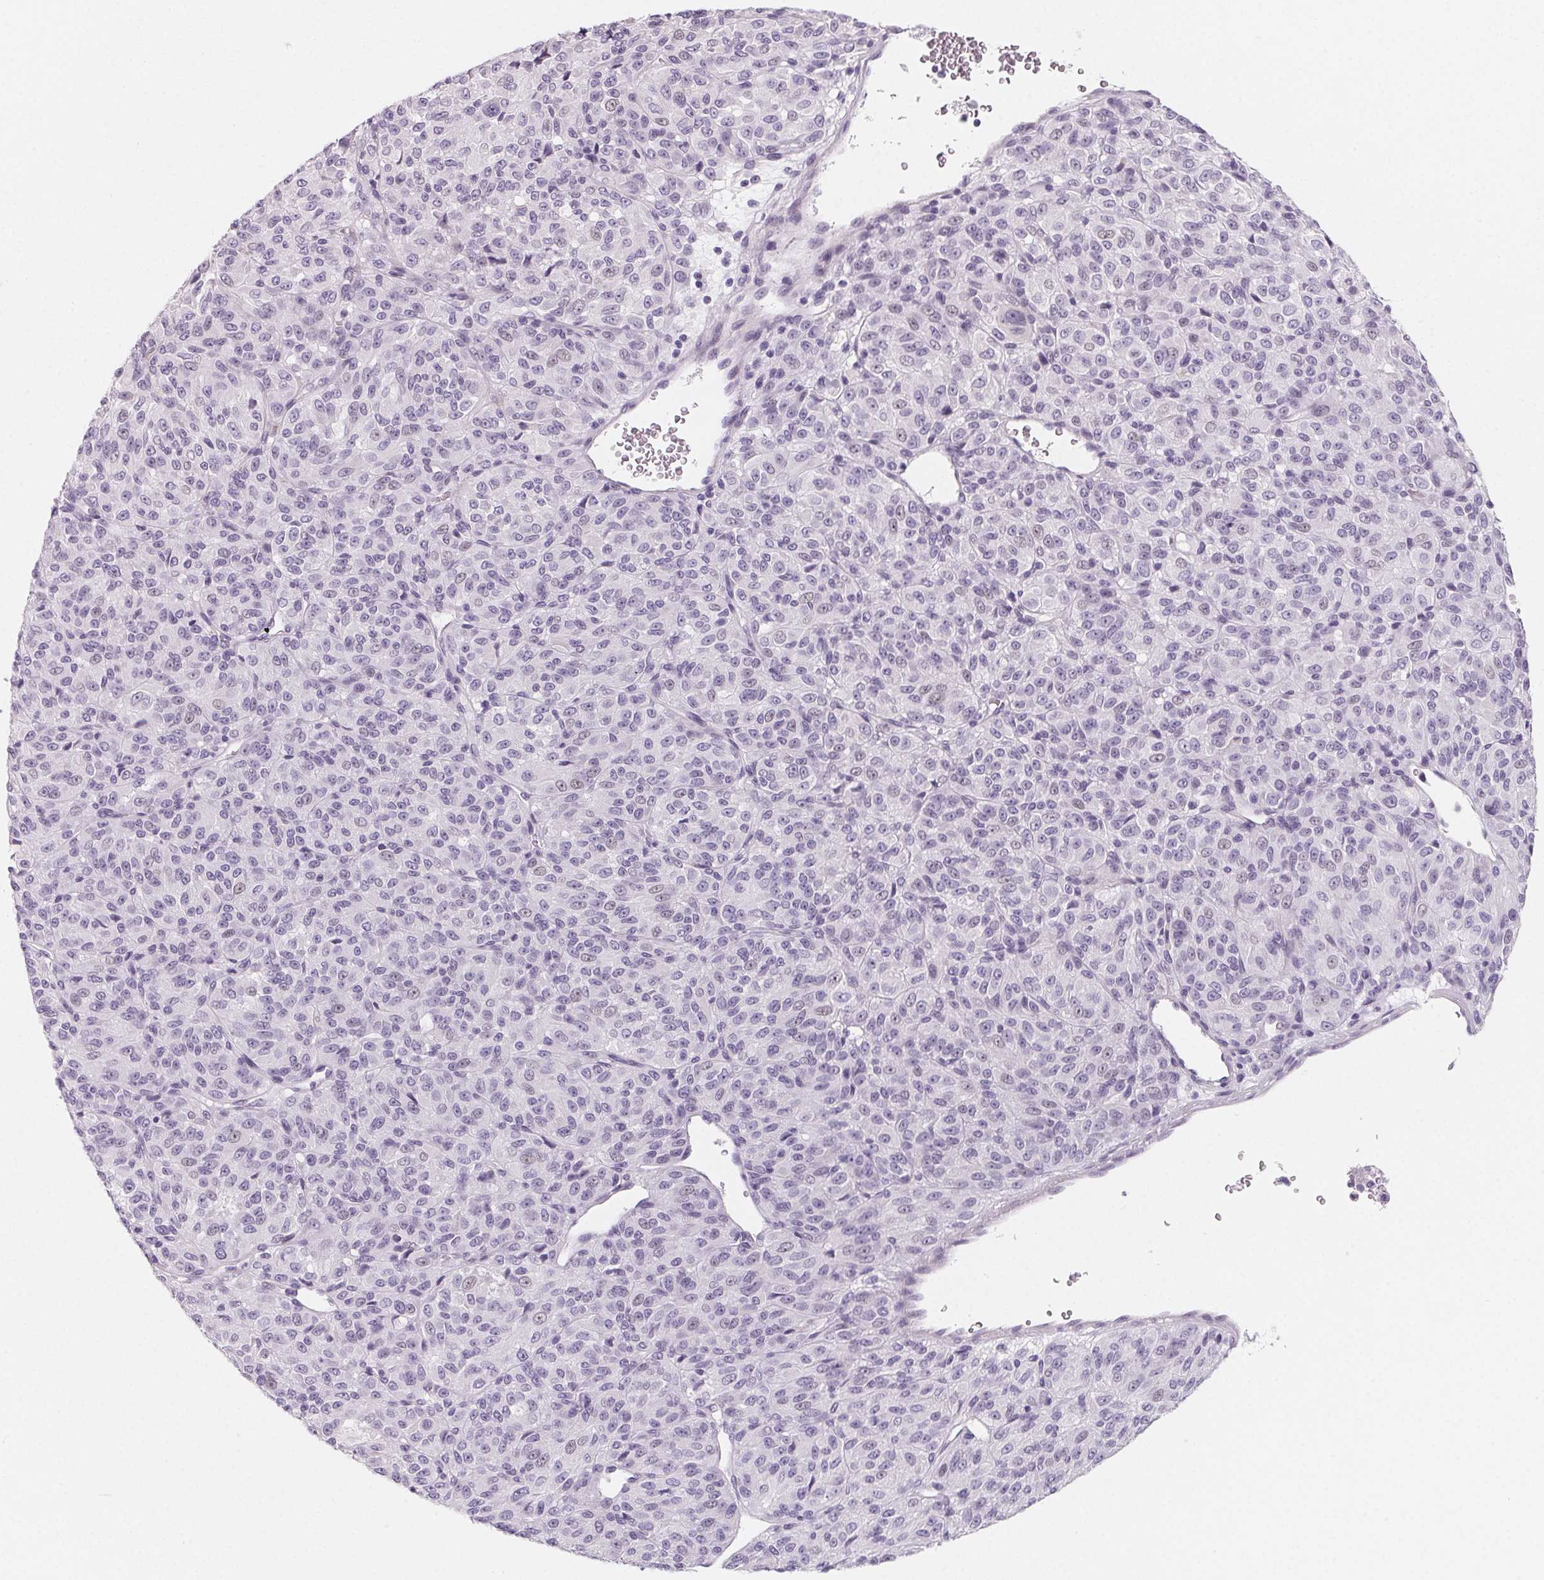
{"staining": {"intensity": "negative", "quantity": "none", "location": "none"}, "tissue": "melanoma", "cell_type": "Tumor cells", "image_type": "cancer", "snomed": [{"axis": "morphology", "description": "Malignant melanoma, Metastatic site"}, {"axis": "topography", "description": "Brain"}], "caption": "Immunohistochemistry (IHC) micrograph of human malignant melanoma (metastatic site) stained for a protein (brown), which demonstrates no staining in tumor cells. (DAB (3,3'-diaminobenzidine) IHC visualized using brightfield microscopy, high magnification).", "gene": "SH3GL2", "patient": {"sex": "female", "age": 56}}